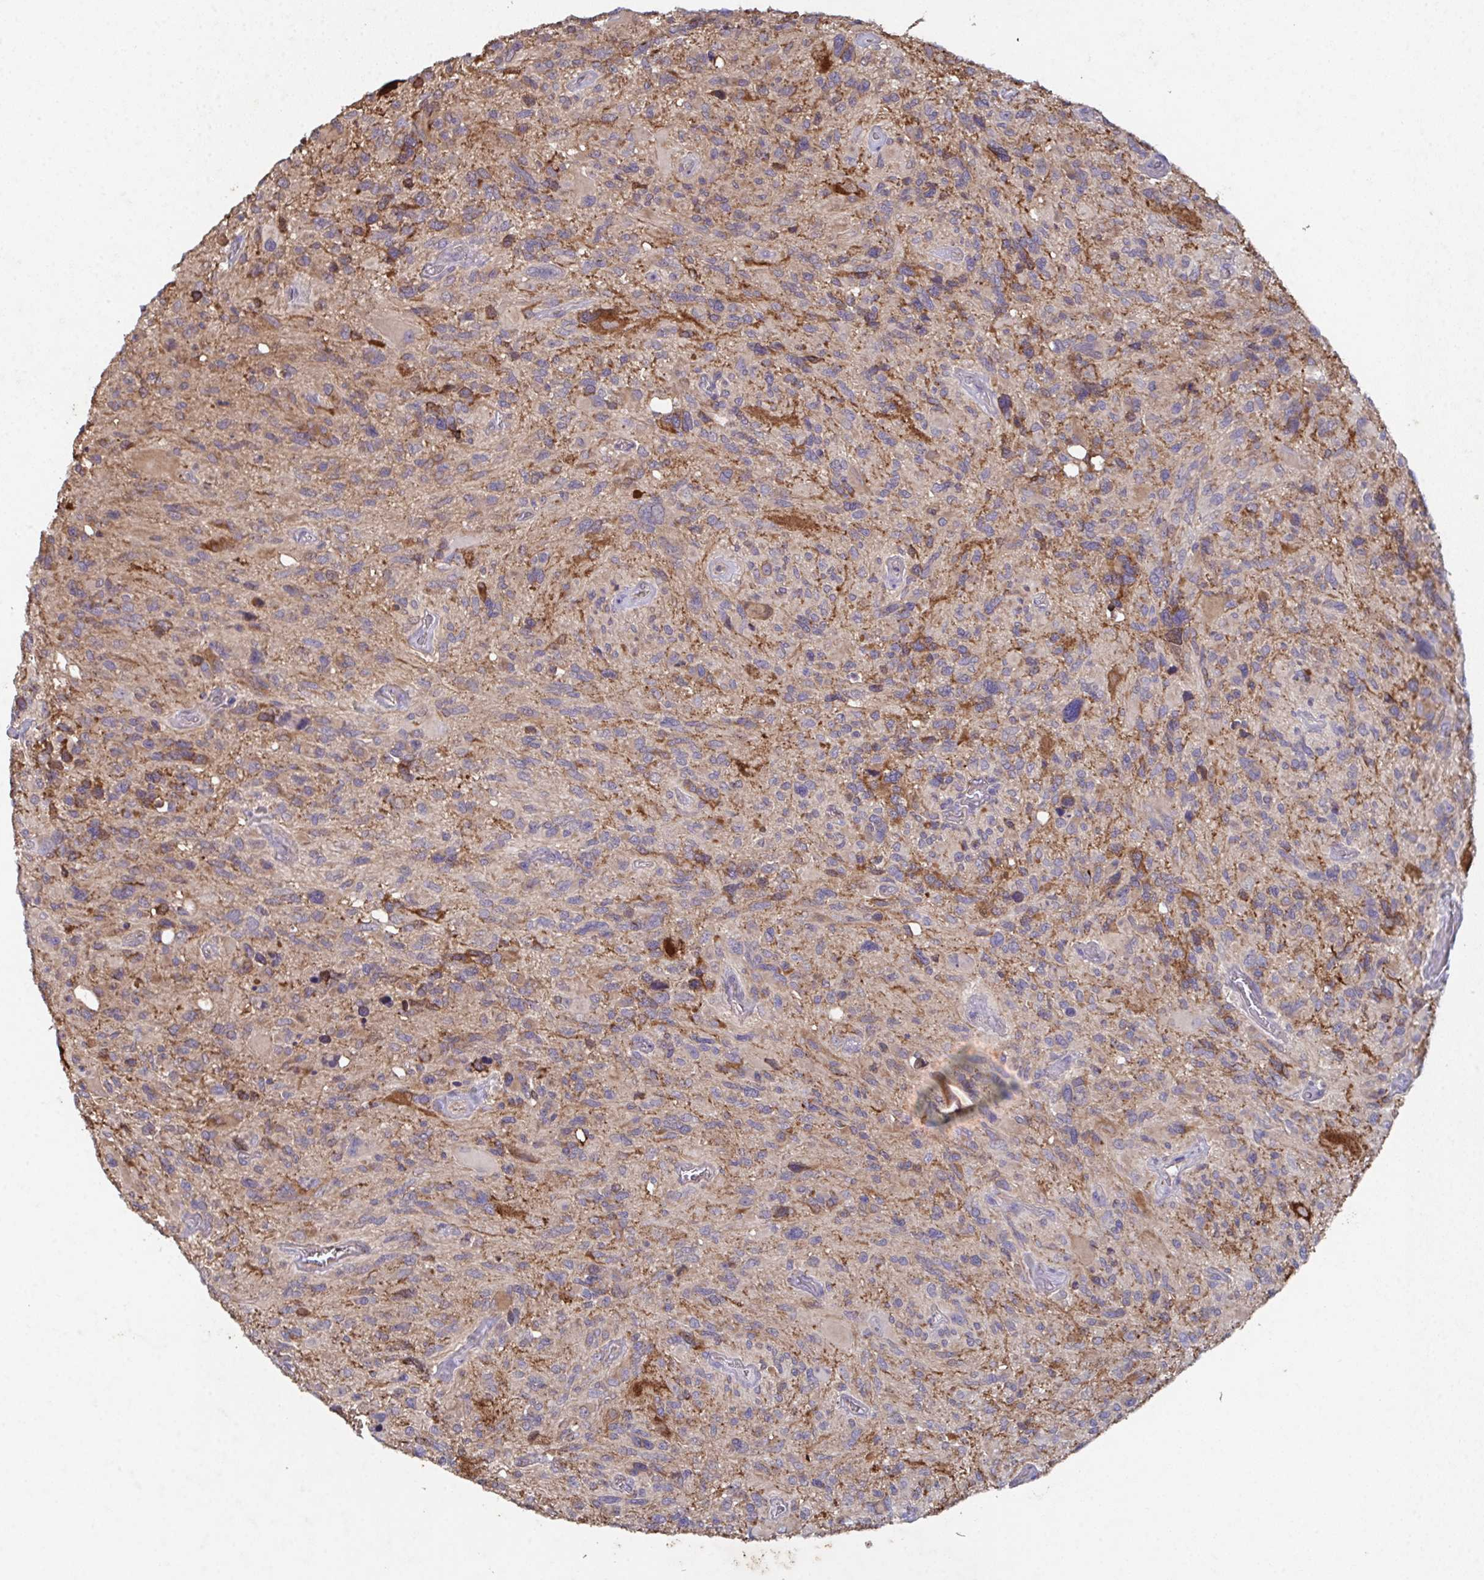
{"staining": {"intensity": "moderate", "quantity": "<25%", "location": "cytoplasmic/membranous"}, "tissue": "glioma", "cell_type": "Tumor cells", "image_type": "cancer", "snomed": [{"axis": "morphology", "description": "Glioma, malignant, High grade"}, {"axis": "topography", "description": "Brain"}], "caption": "High-power microscopy captured an immunohistochemistry photomicrograph of malignant glioma (high-grade), revealing moderate cytoplasmic/membranous expression in about <25% of tumor cells.", "gene": "MT-ND3", "patient": {"sex": "male", "age": 49}}